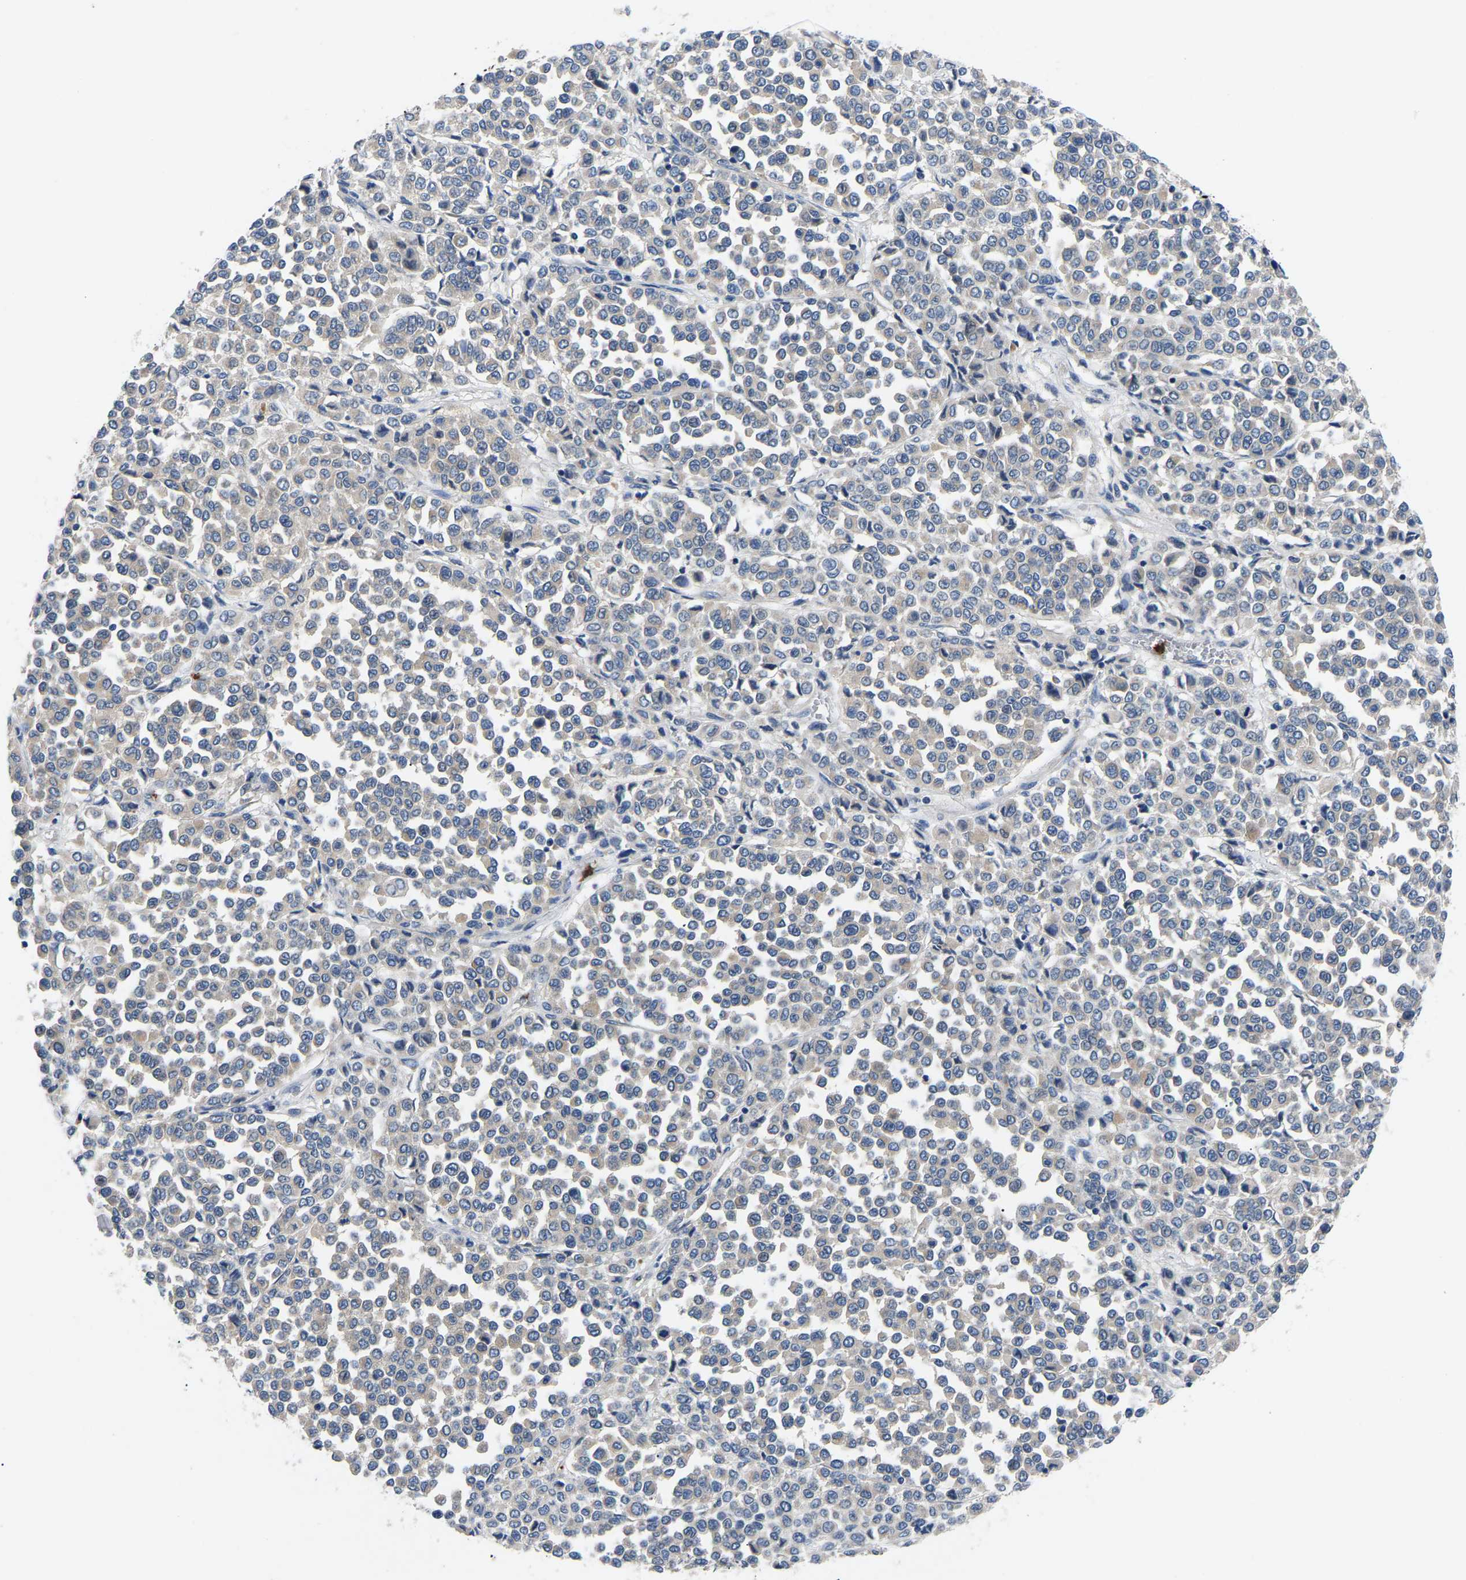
{"staining": {"intensity": "negative", "quantity": "none", "location": "none"}, "tissue": "melanoma", "cell_type": "Tumor cells", "image_type": "cancer", "snomed": [{"axis": "morphology", "description": "Malignant melanoma, Metastatic site"}, {"axis": "topography", "description": "Pancreas"}], "caption": "DAB (3,3'-diaminobenzidine) immunohistochemical staining of human melanoma exhibits no significant staining in tumor cells.", "gene": "TOR1B", "patient": {"sex": "female", "age": 30}}